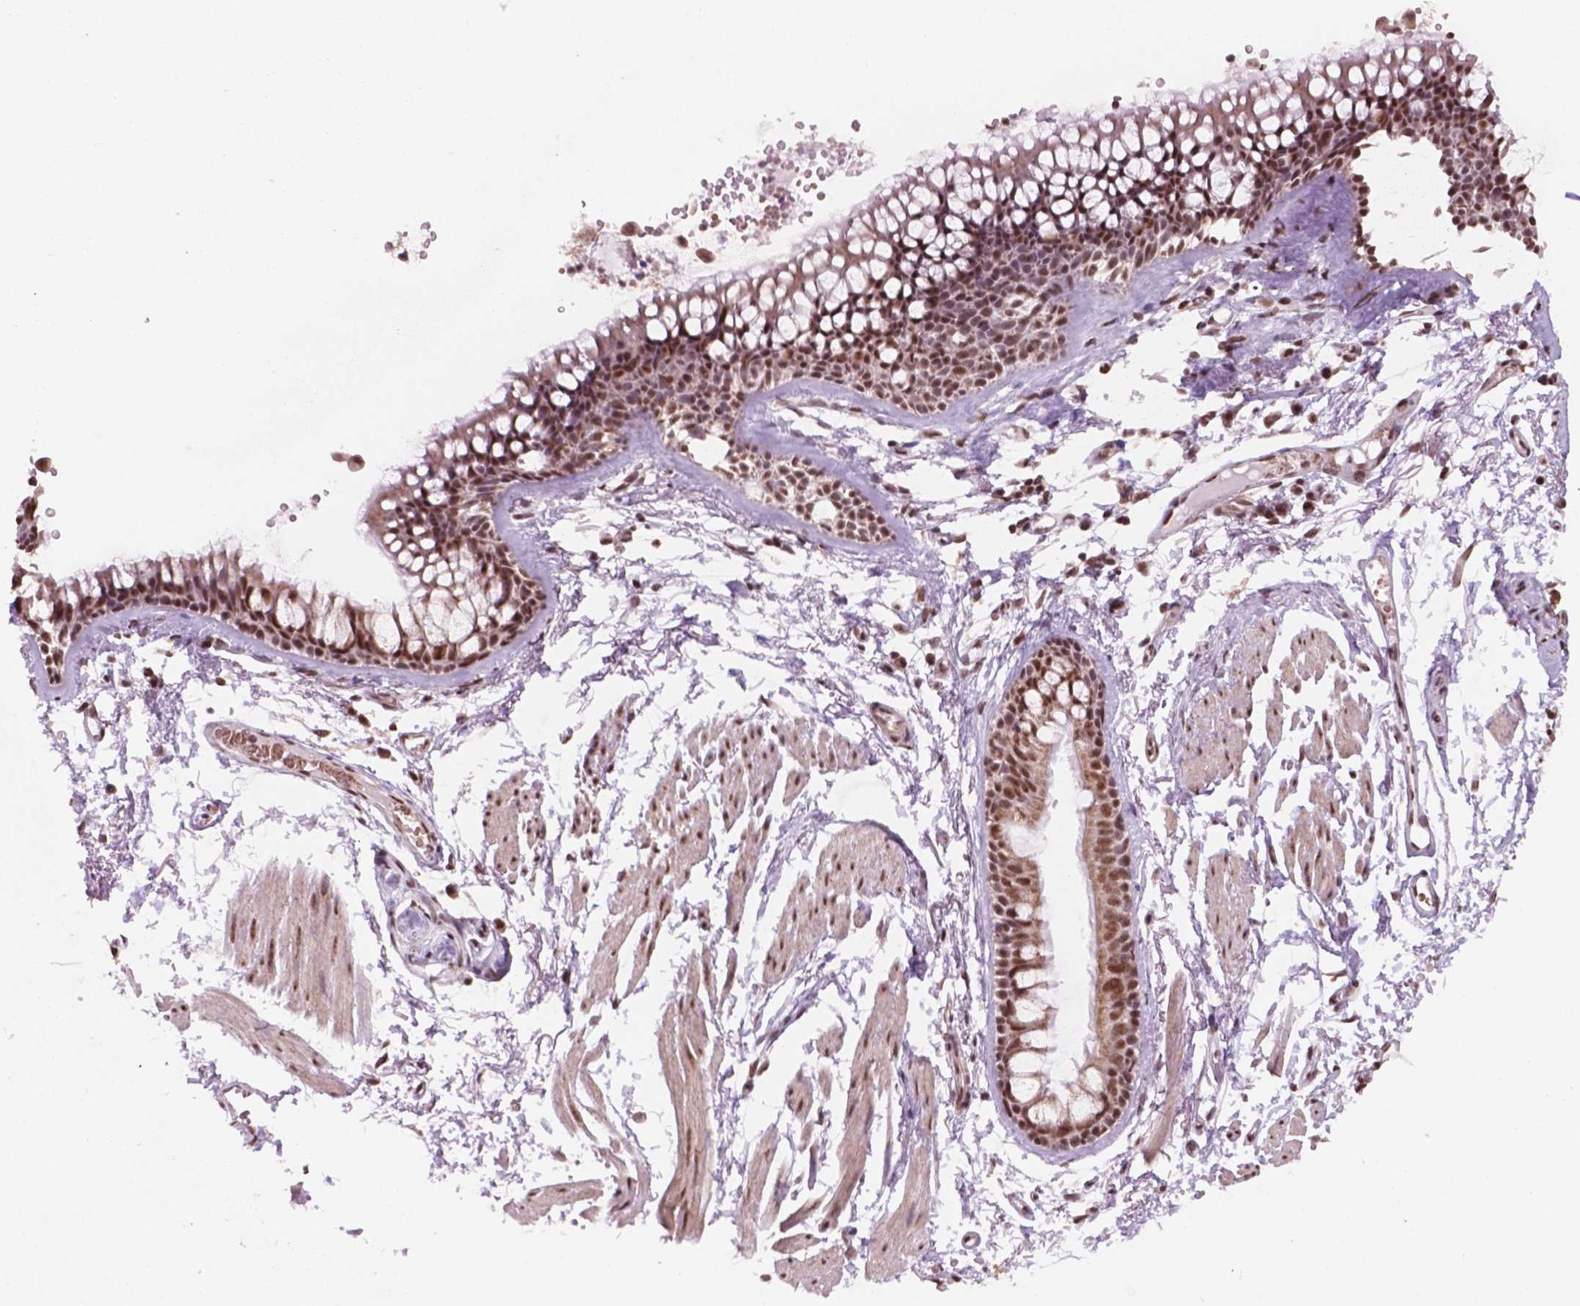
{"staining": {"intensity": "moderate", "quantity": "25%-75%", "location": "cytoplasmic/membranous,nuclear"}, "tissue": "soft tissue", "cell_type": "Fibroblasts", "image_type": "normal", "snomed": [{"axis": "morphology", "description": "Normal tissue, NOS"}, {"axis": "topography", "description": "Cartilage tissue"}, {"axis": "topography", "description": "Bronchus"}], "caption": "Normal soft tissue displays moderate cytoplasmic/membranous,nuclear expression in approximately 25%-75% of fibroblasts (DAB IHC, brown staining for protein, blue staining for nuclei)..", "gene": "NDUFA10", "patient": {"sex": "female", "age": 79}}